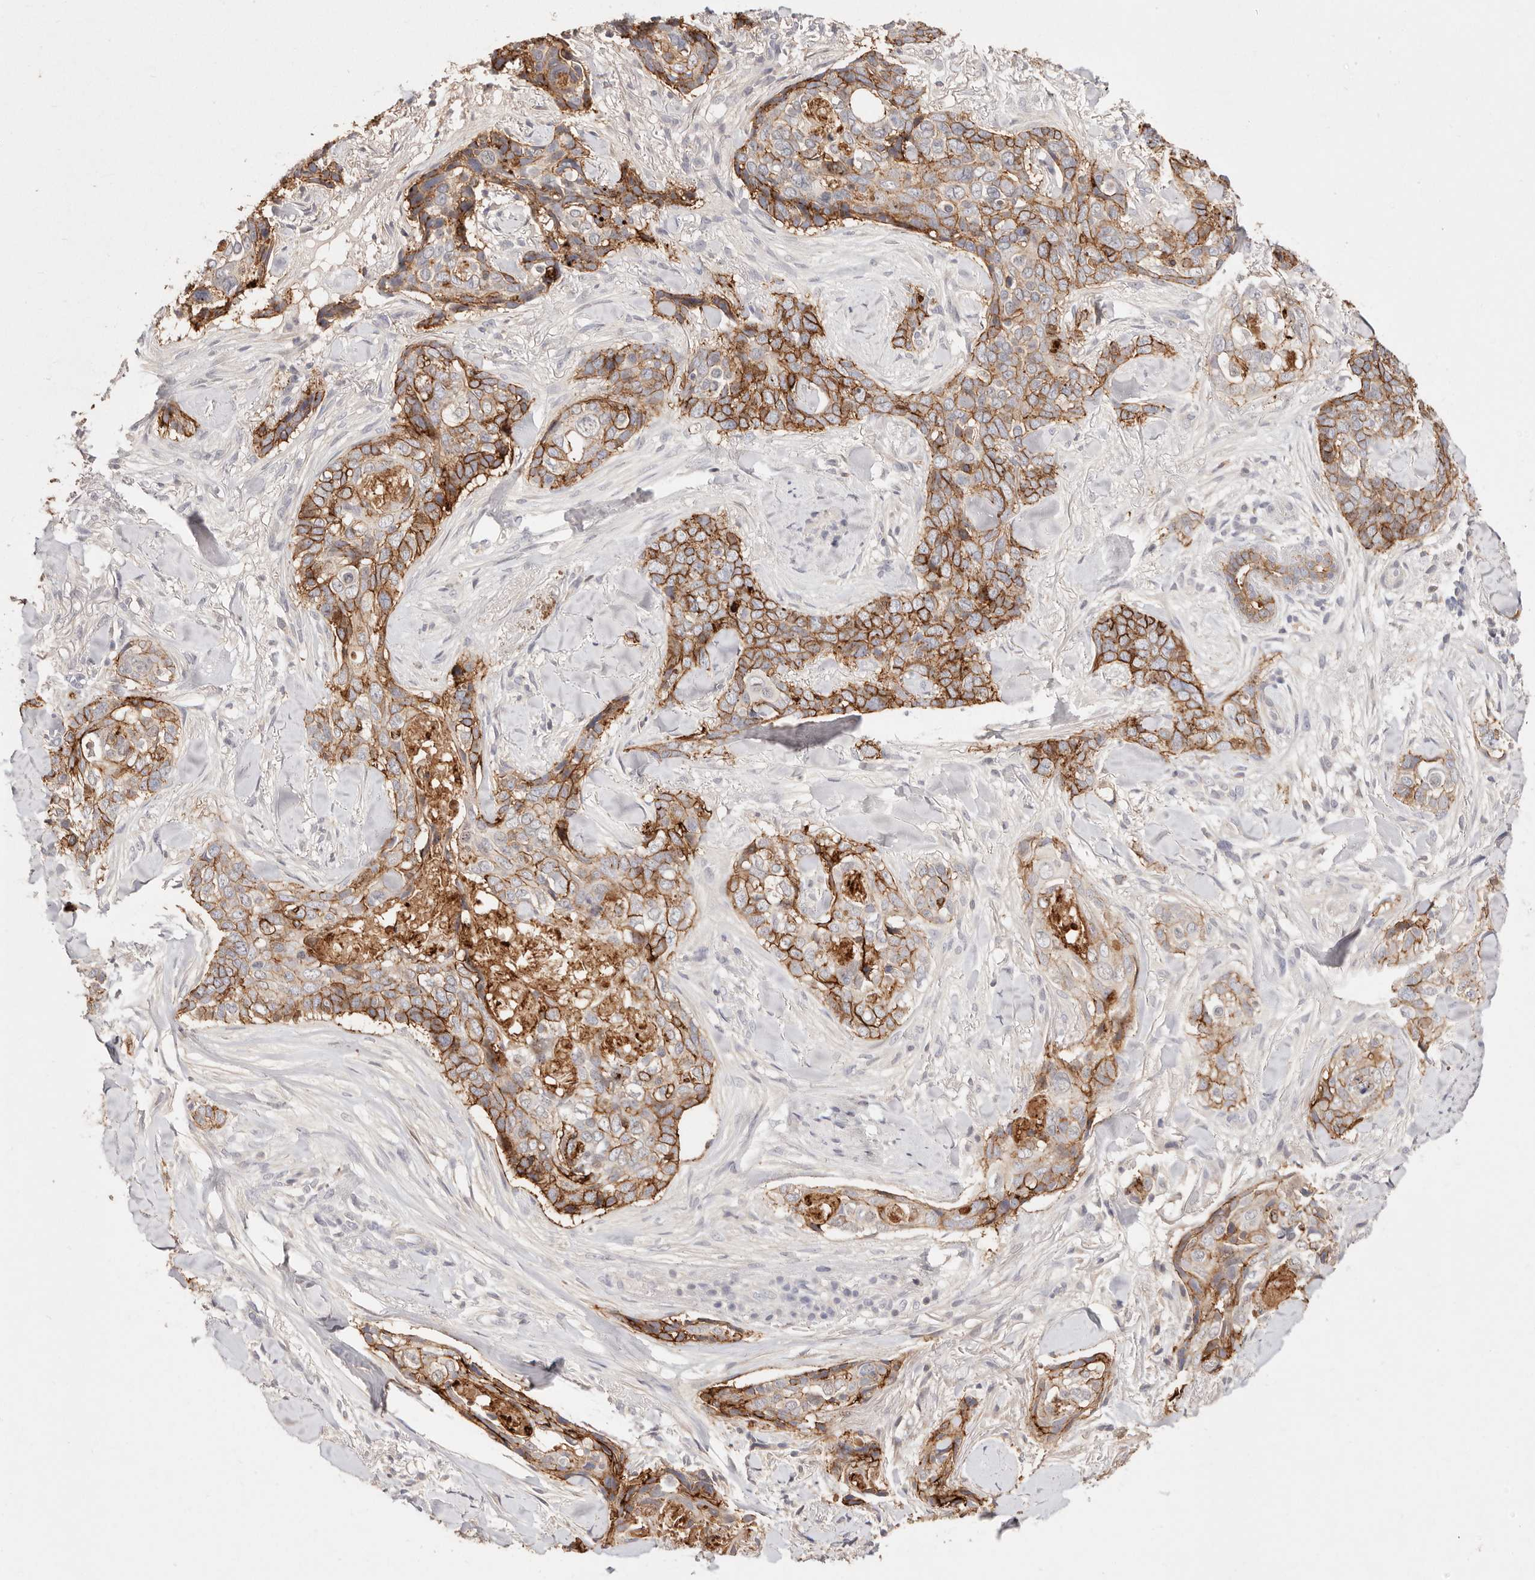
{"staining": {"intensity": "strong", "quantity": ">75%", "location": "cytoplasmic/membranous"}, "tissue": "skin cancer", "cell_type": "Tumor cells", "image_type": "cancer", "snomed": [{"axis": "morphology", "description": "Basal cell carcinoma"}, {"axis": "topography", "description": "Skin"}], "caption": "An IHC histopathology image of tumor tissue is shown. Protein staining in brown shows strong cytoplasmic/membranous positivity in skin cancer within tumor cells.", "gene": "CXADR", "patient": {"sex": "female", "age": 82}}